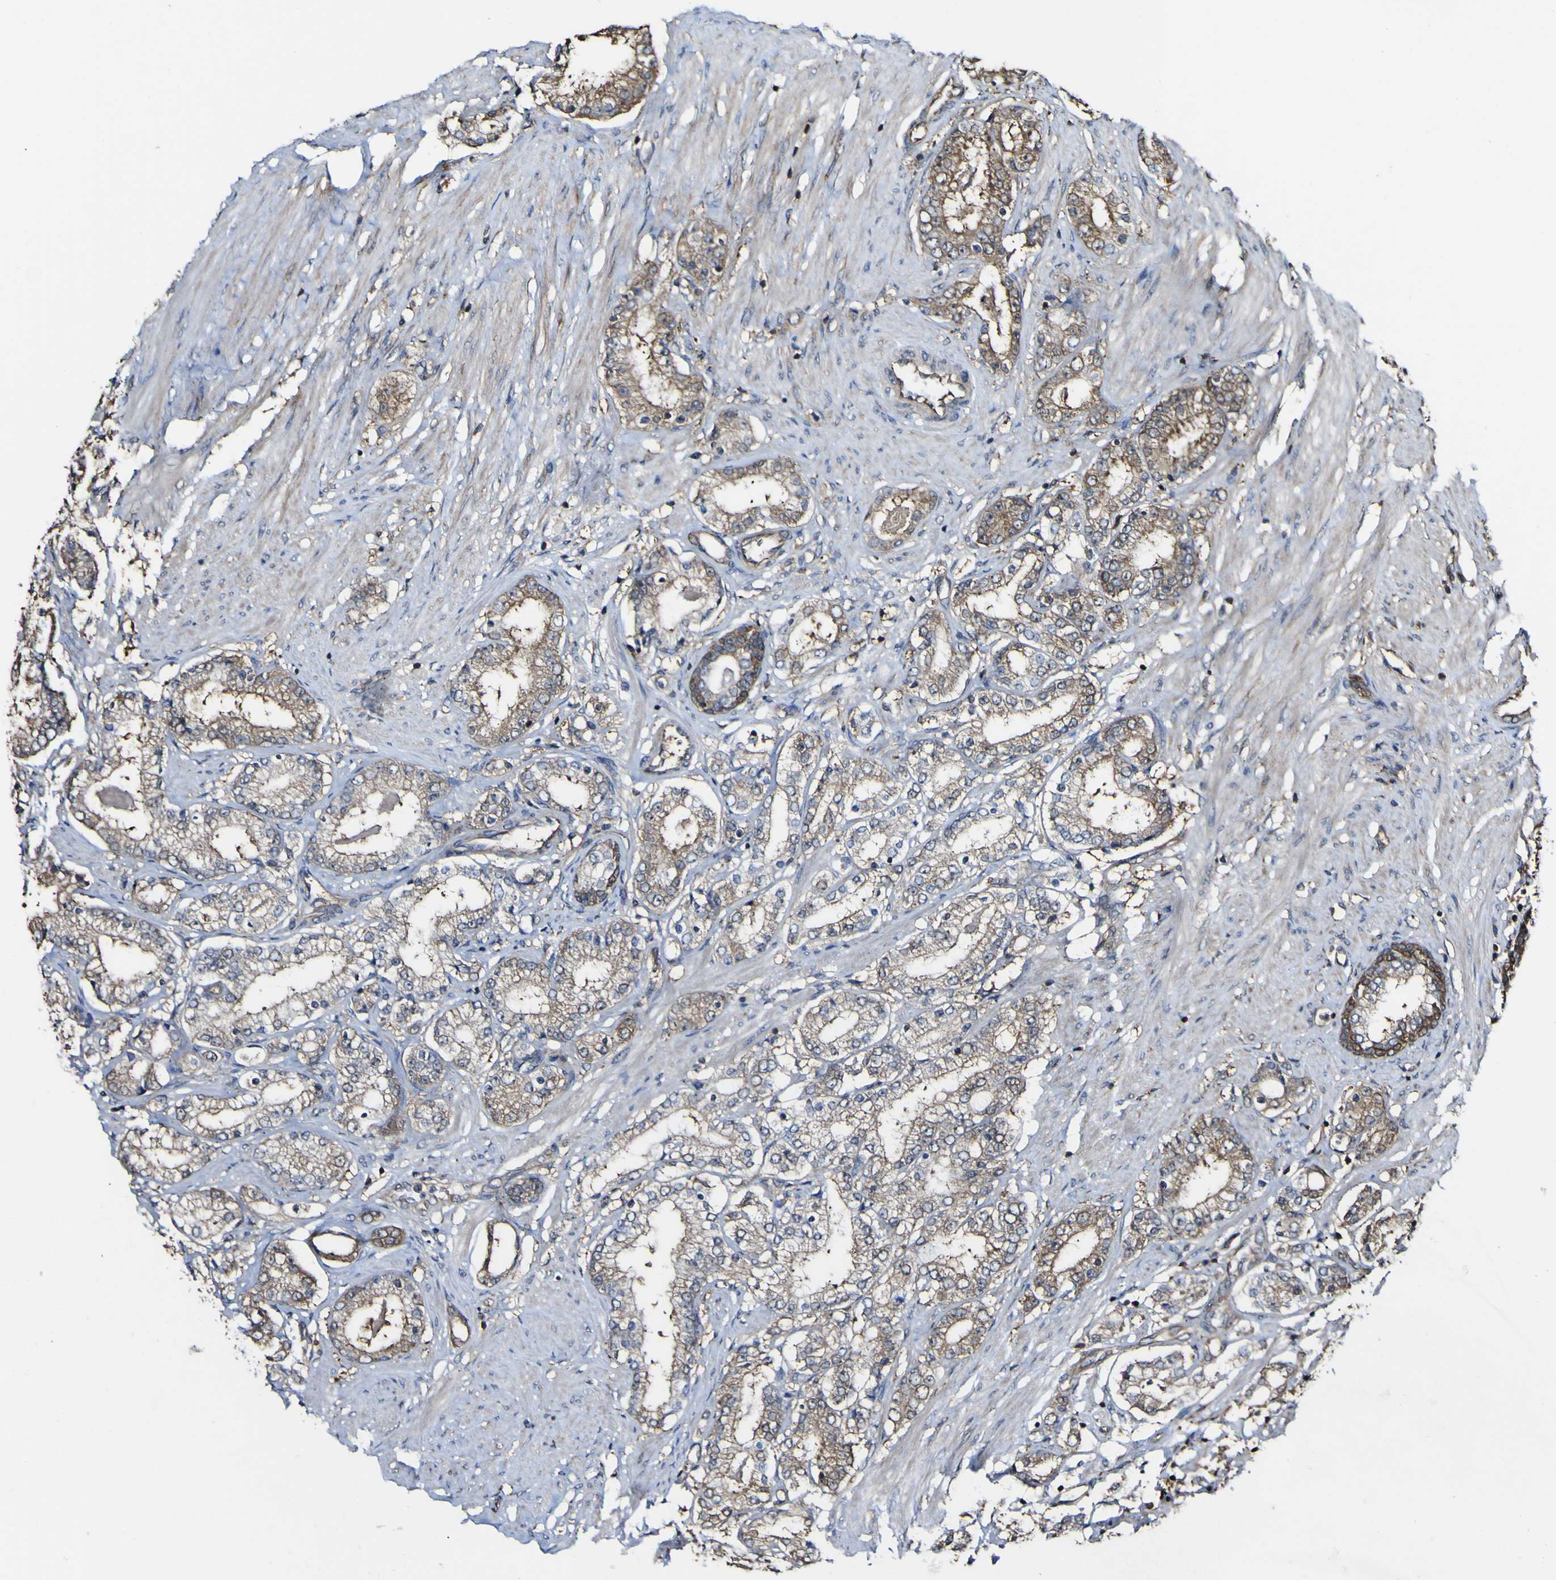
{"staining": {"intensity": "moderate", "quantity": ">75%", "location": "cytoplasmic/membranous"}, "tissue": "prostate cancer", "cell_type": "Tumor cells", "image_type": "cancer", "snomed": [{"axis": "morphology", "description": "Adenocarcinoma, Low grade"}, {"axis": "topography", "description": "Prostate"}], "caption": "Protein staining exhibits moderate cytoplasmic/membranous positivity in about >75% of tumor cells in prostate cancer (adenocarcinoma (low-grade)).", "gene": "PTPRR", "patient": {"sex": "male", "age": 63}}